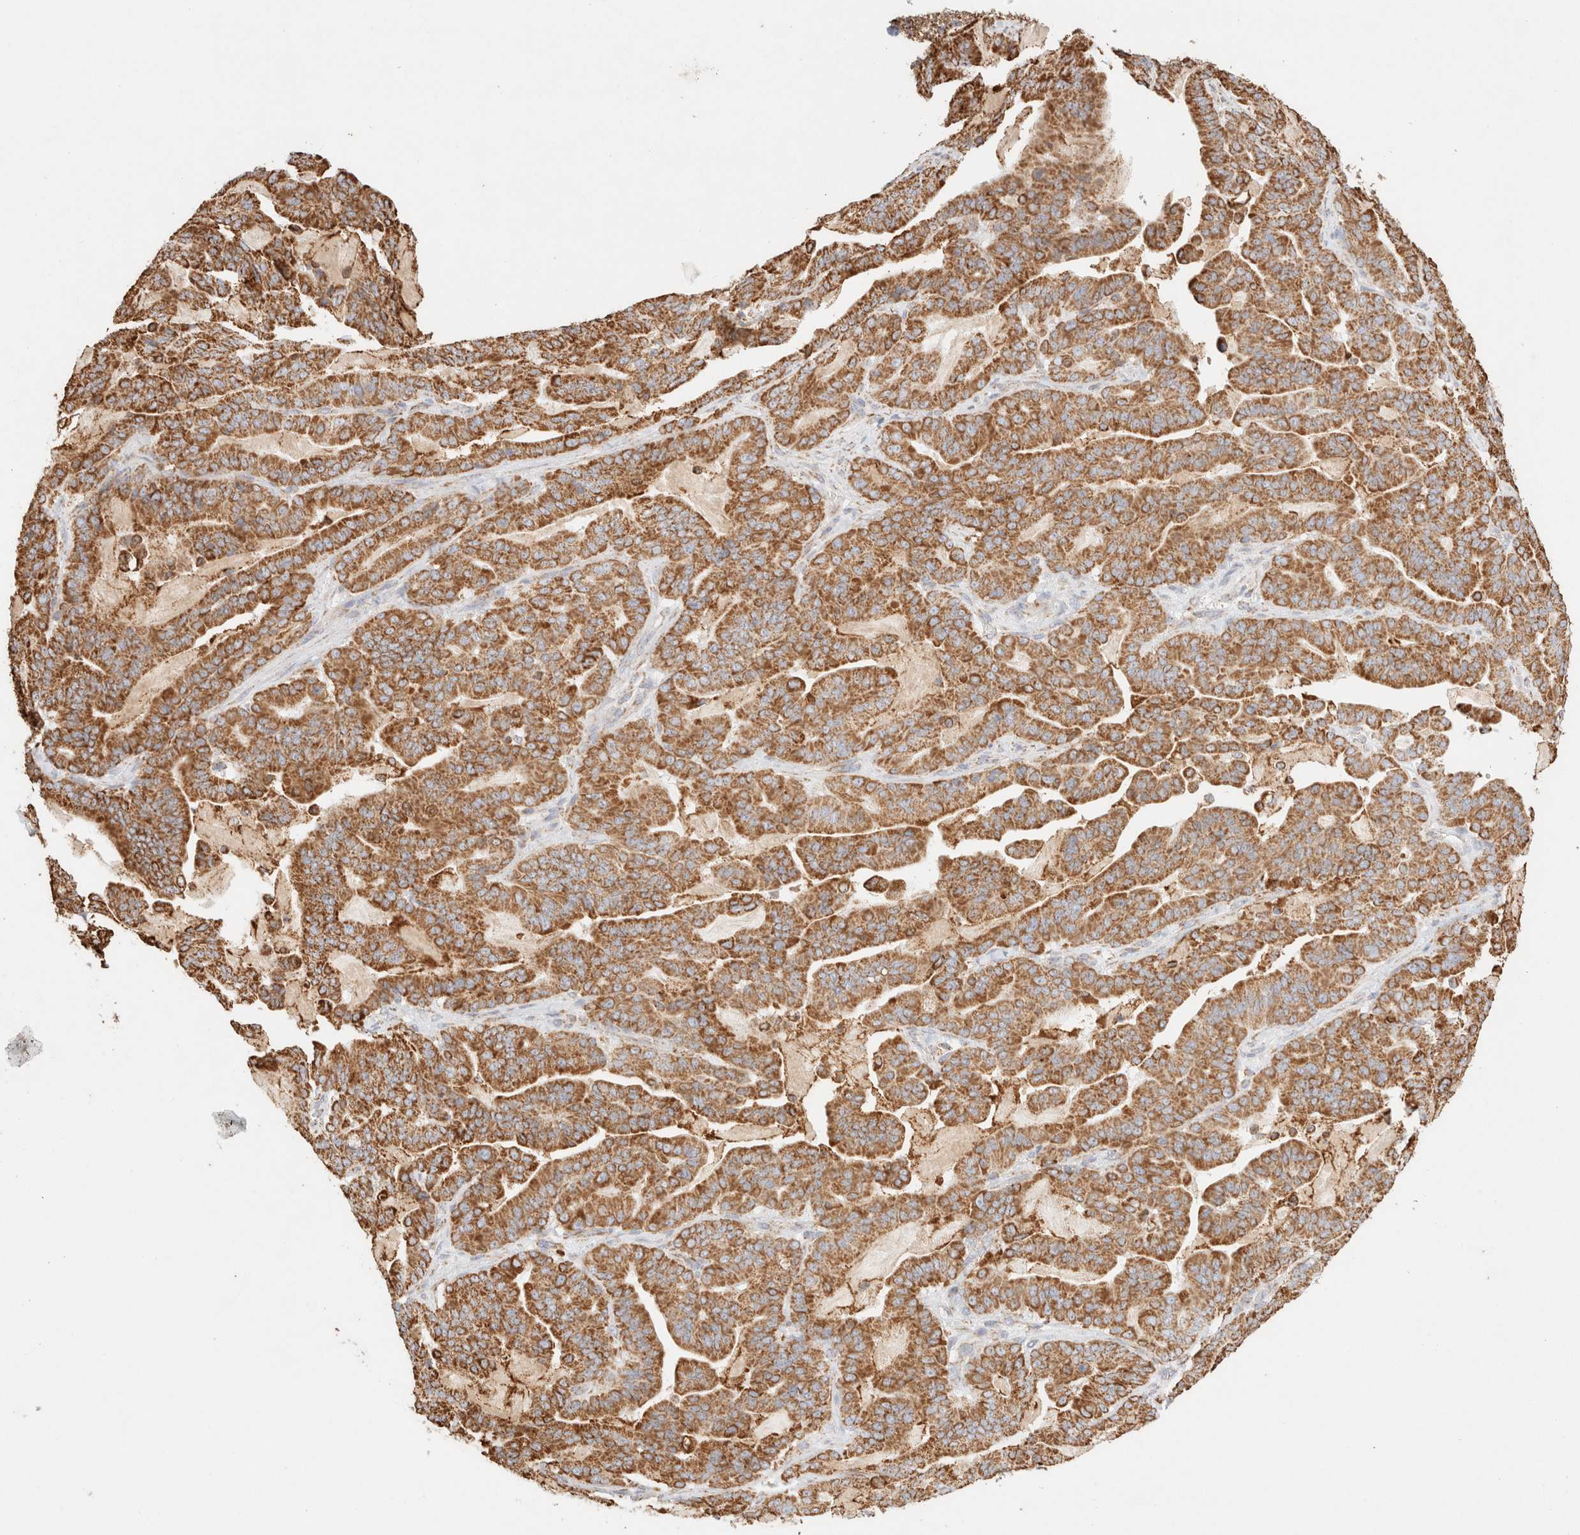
{"staining": {"intensity": "moderate", "quantity": ">75%", "location": "cytoplasmic/membranous"}, "tissue": "pancreatic cancer", "cell_type": "Tumor cells", "image_type": "cancer", "snomed": [{"axis": "morphology", "description": "Adenocarcinoma, NOS"}, {"axis": "topography", "description": "Pancreas"}], "caption": "The immunohistochemical stain labels moderate cytoplasmic/membranous positivity in tumor cells of pancreatic adenocarcinoma tissue. (Stains: DAB (3,3'-diaminobenzidine) in brown, nuclei in blue, Microscopy: brightfield microscopy at high magnification).", "gene": "PHB2", "patient": {"sex": "male", "age": 63}}